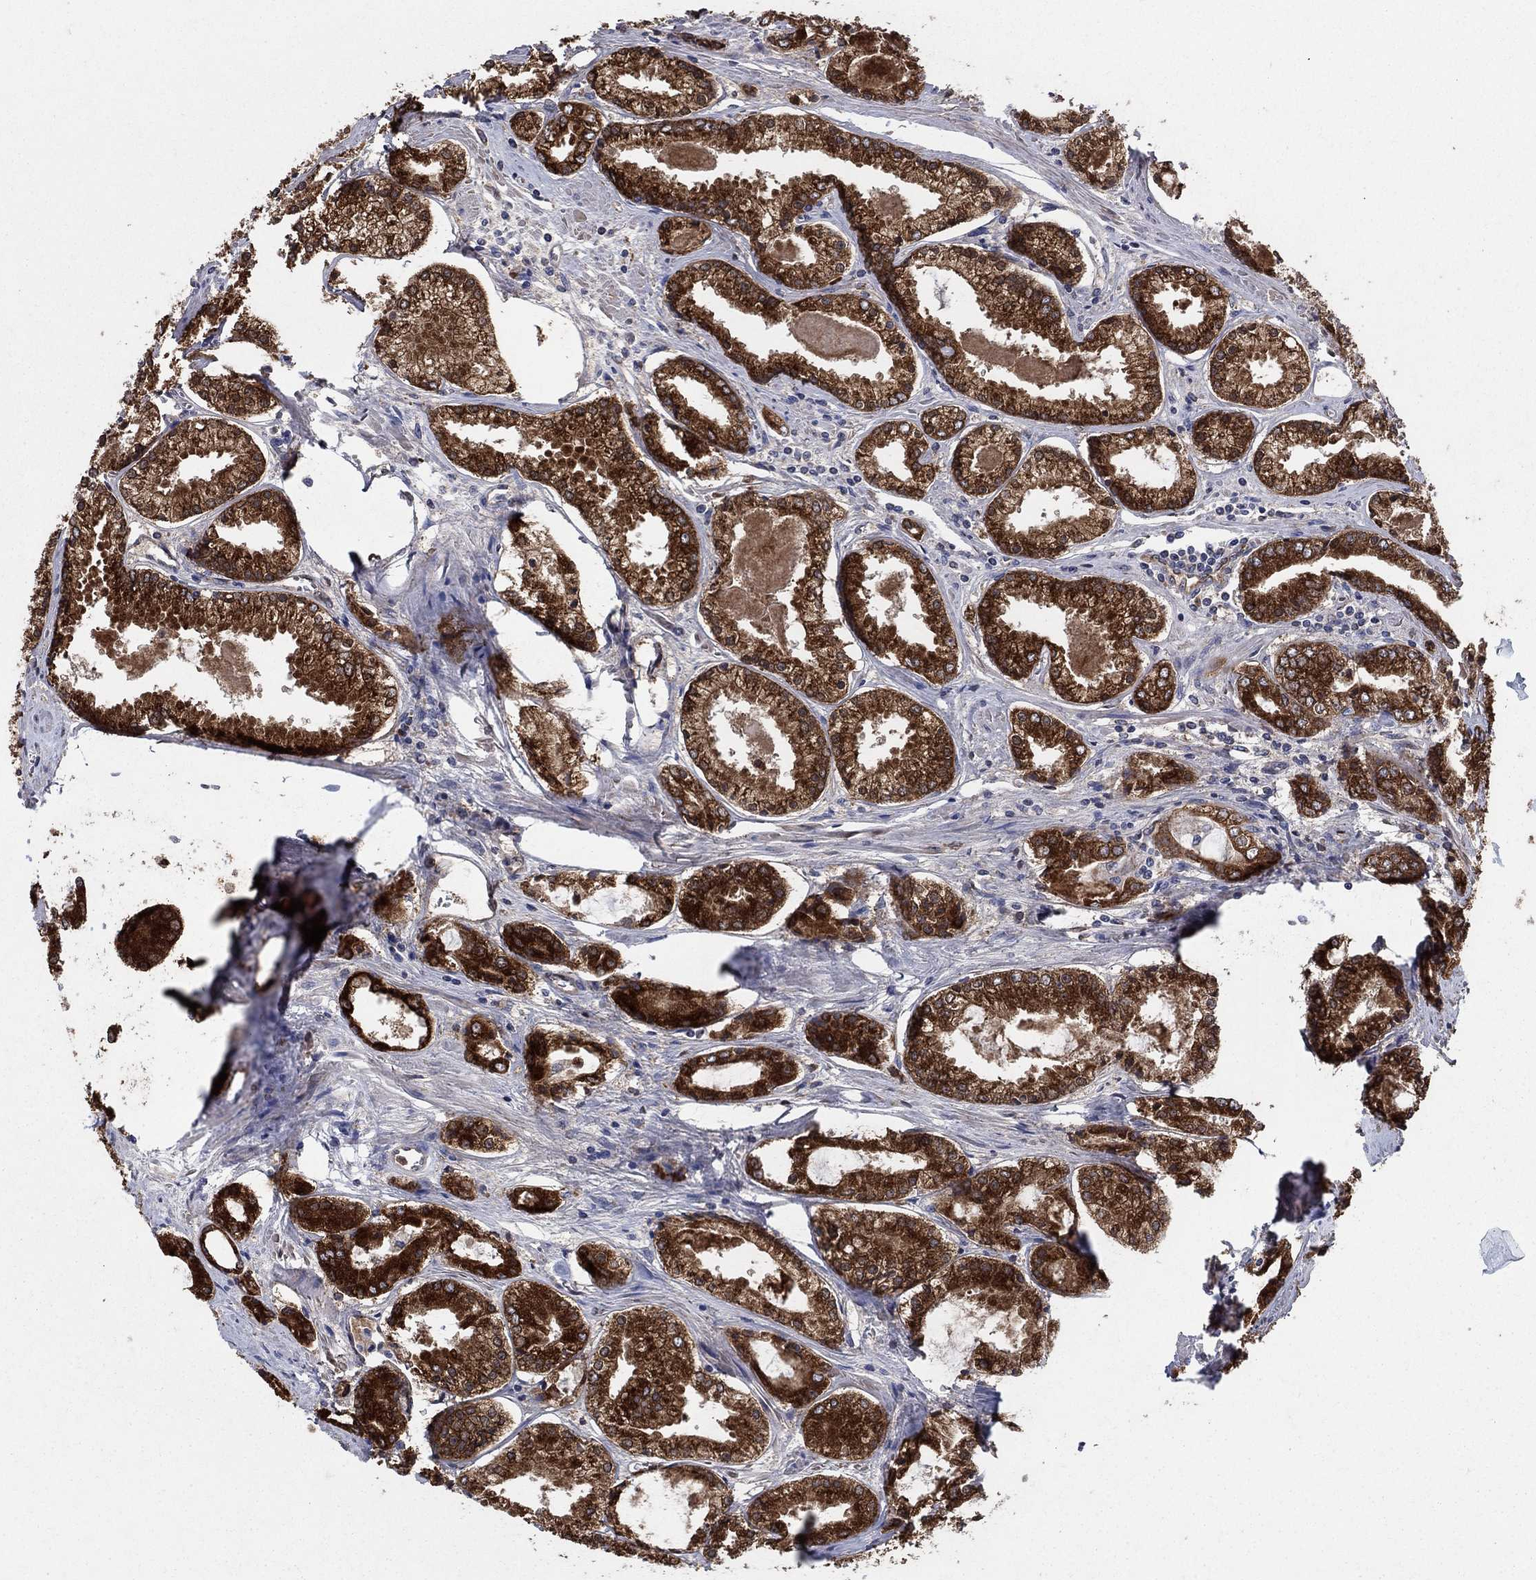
{"staining": {"intensity": "strong", "quantity": ">75%", "location": "cytoplasmic/membranous"}, "tissue": "prostate cancer", "cell_type": "Tumor cells", "image_type": "cancer", "snomed": [{"axis": "morphology", "description": "Adenocarcinoma, NOS"}, {"axis": "topography", "description": "Prostate"}], "caption": "IHC histopathology image of neoplastic tissue: prostate cancer stained using immunohistochemistry reveals high levels of strong protein expression localized specifically in the cytoplasmic/membranous of tumor cells, appearing as a cytoplasmic/membranous brown color.", "gene": "HID1", "patient": {"sex": "male", "age": 72}}